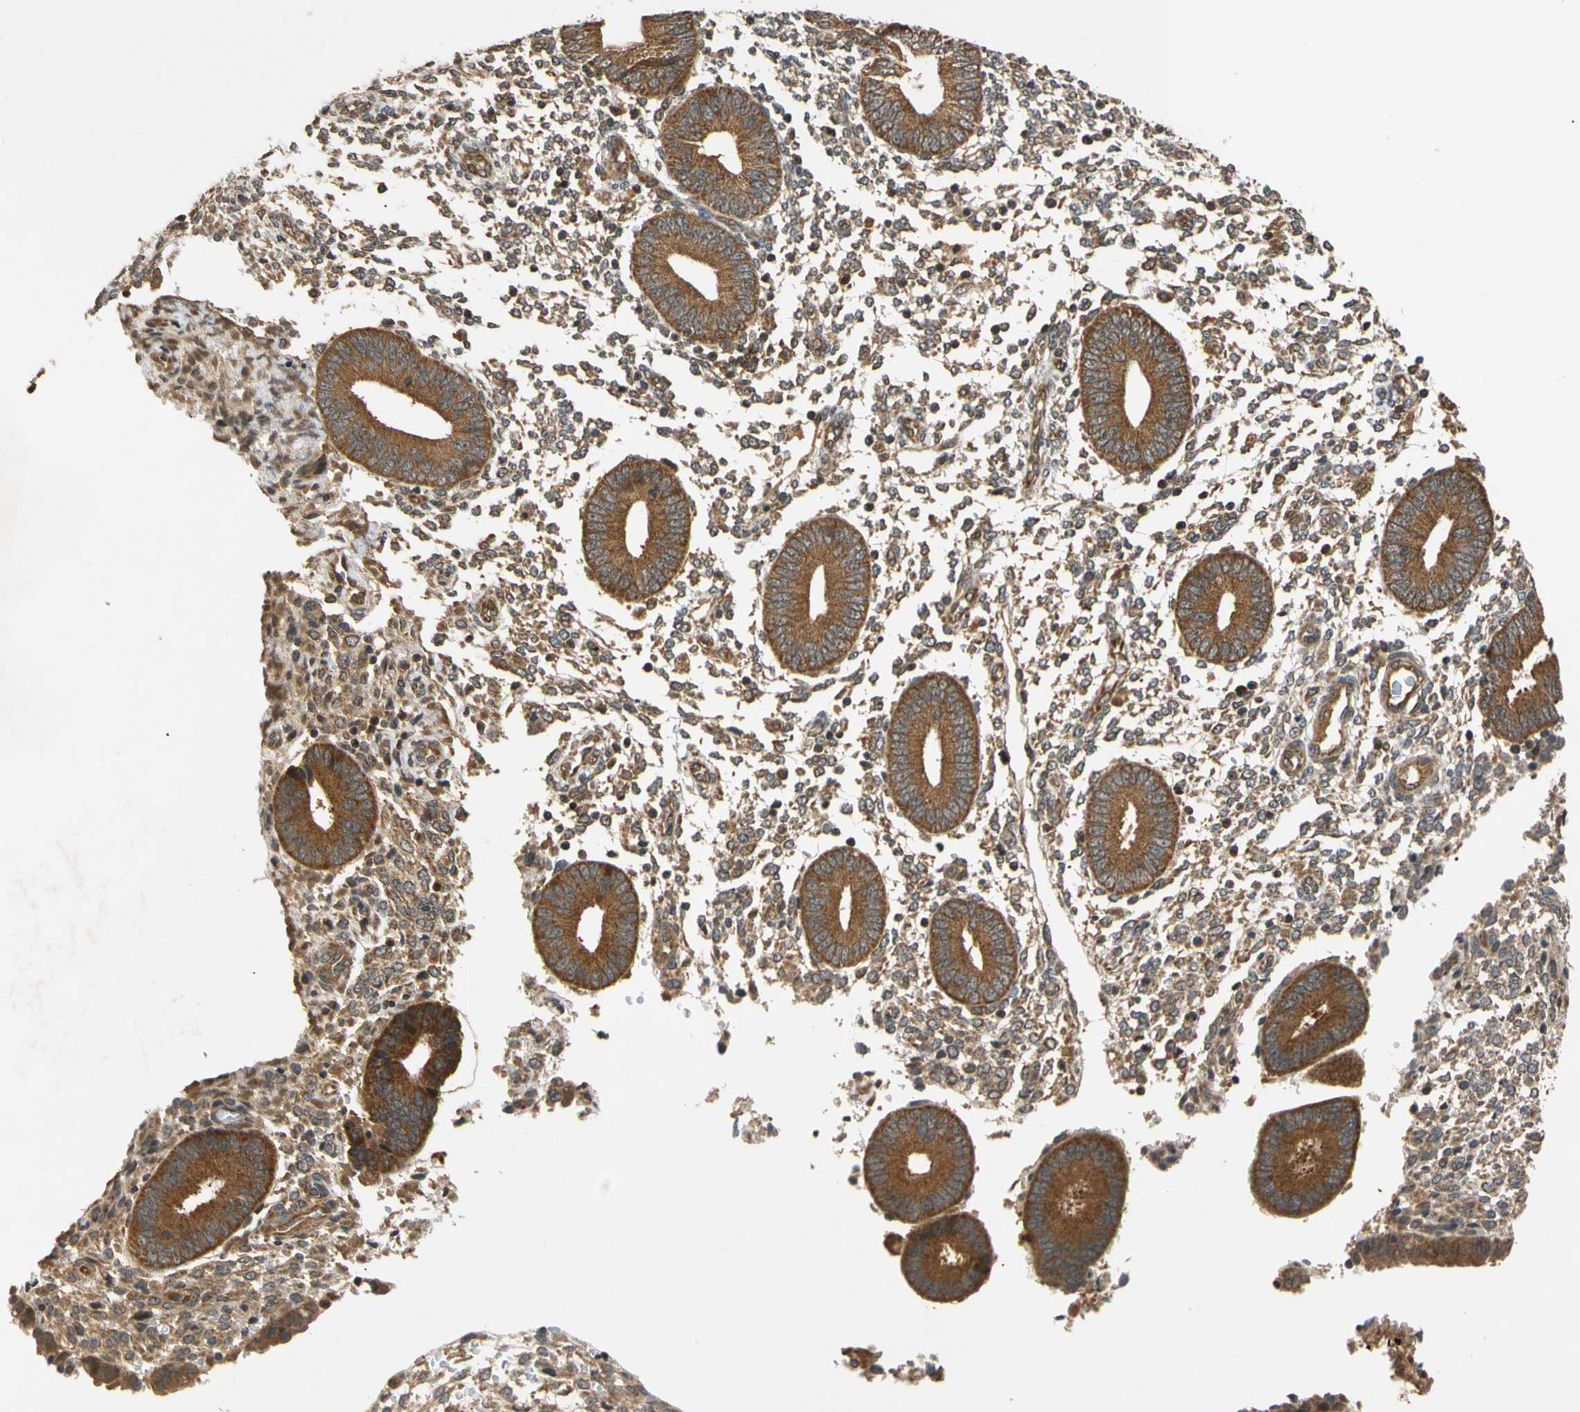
{"staining": {"intensity": "moderate", "quantity": "25%-75%", "location": "cytoplasmic/membranous"}, "tissue": "endometrium", "cell_type": "Cells in endometrial stroma", "image_type": "normal", "snomed": [{"axis": "morphology", "description": "Normal tissue, NOS"}, {"axis": "topography", "description": "Endometrium"}], "caption": "IHC (DAB (3,3'-diaminobenzidine)) staining of normal human endometrium reveals moderate cytoplasmic/membranous protein expression in approximately 25%-75% of cells in endometrial stroma.", "gene": "MRPS22", "patient": {"sex": "female", "age": 35}}